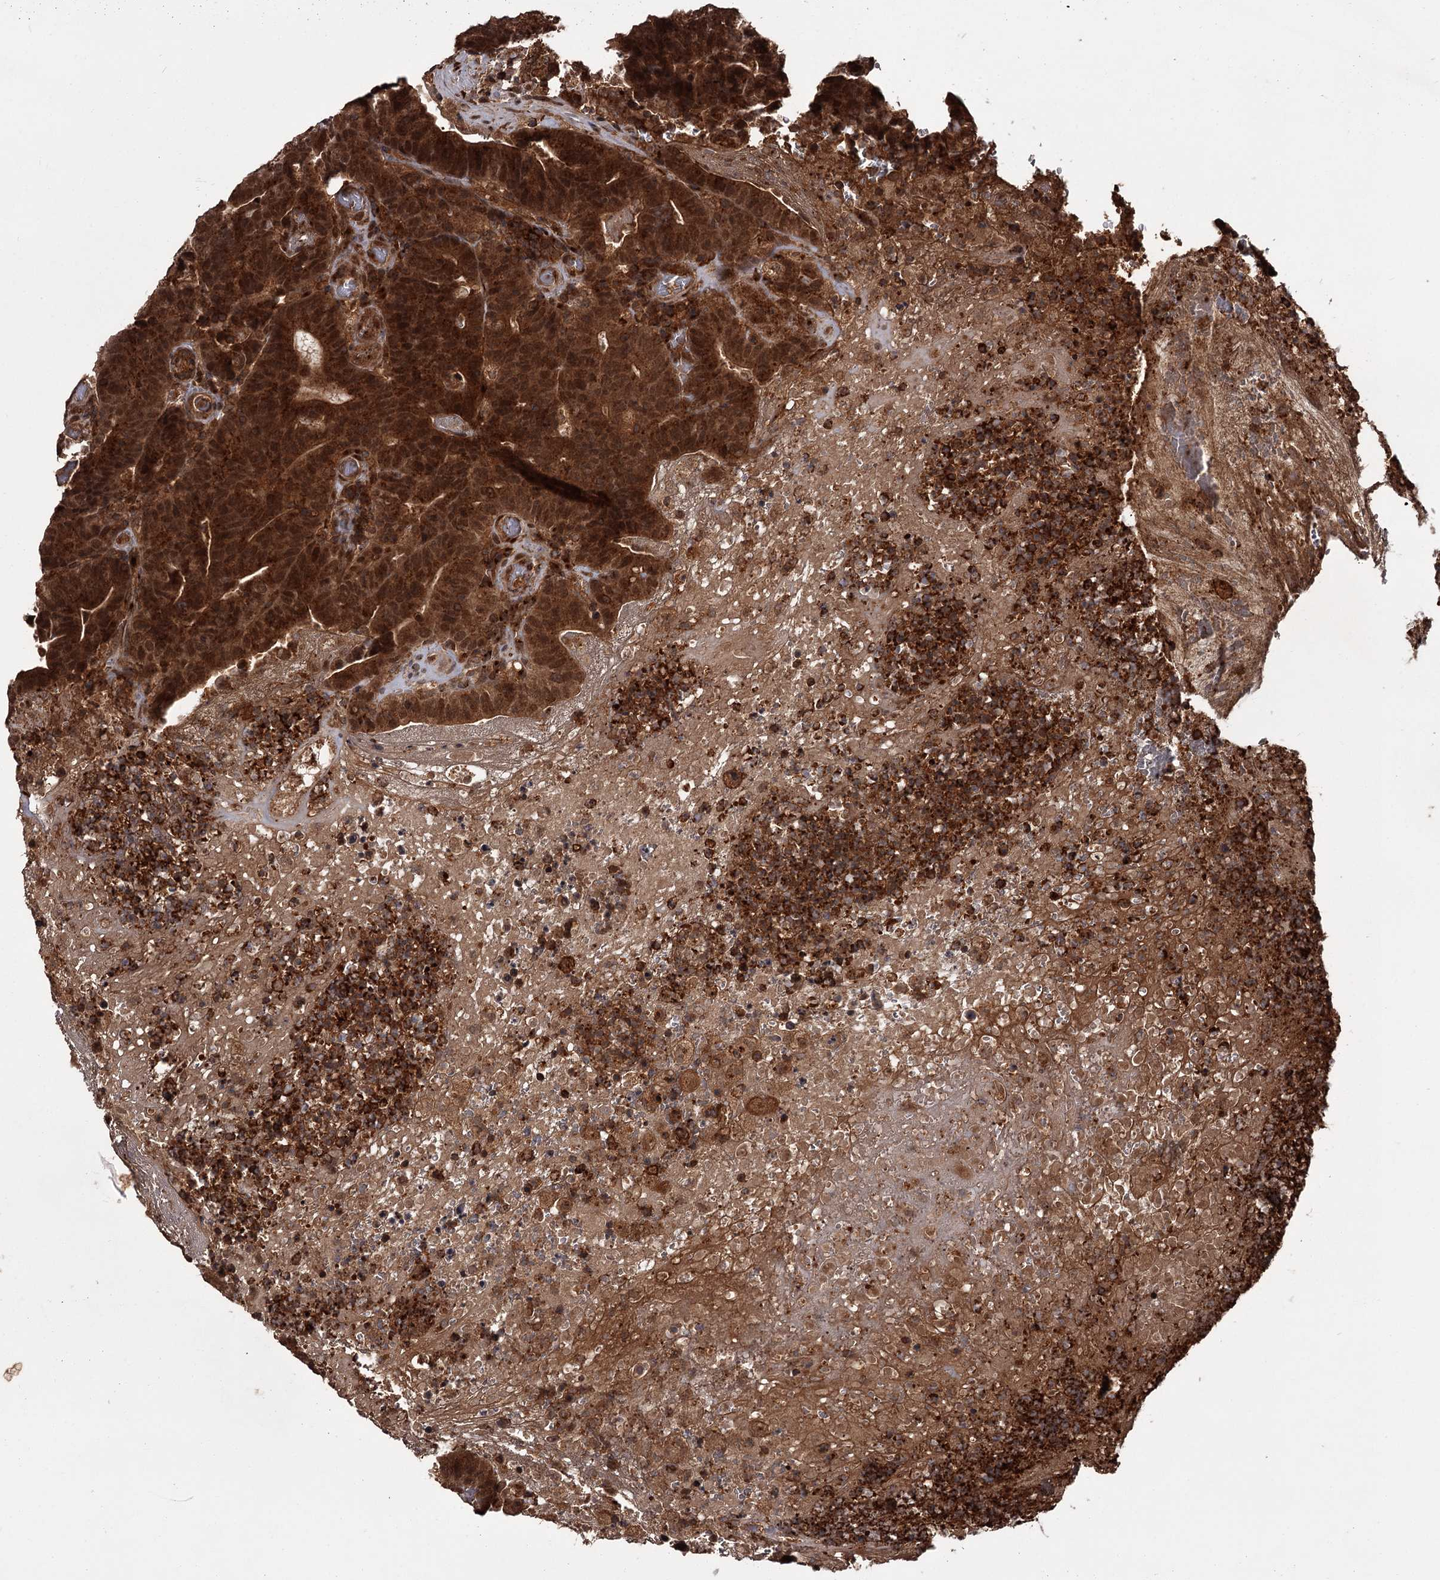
{"staining": {"intensity": "strong", "quantity": ">75%", "location": "cytoplasmic/membranous,nuclear"}, "tissue": "colorectal cancer", "cell_type": "Tumor cells", "image_type": "cancer", "snomed": [{"axis": "morphology", "description": "Normal tissue, NOS"}, {"axis": "morphology", "description": "Adenocarcinoma, NOS"}, {"axis": "topography", "description": "Colon"}], "caption": "A brown stain shows strong cytoplasmic/membranous and nuclear positivity of a protein in human colorectal cancer (adenocarcinoma) tumor cells.", "gene": "TBC1D23", "patient": {"sex": "female", "age": 75}}